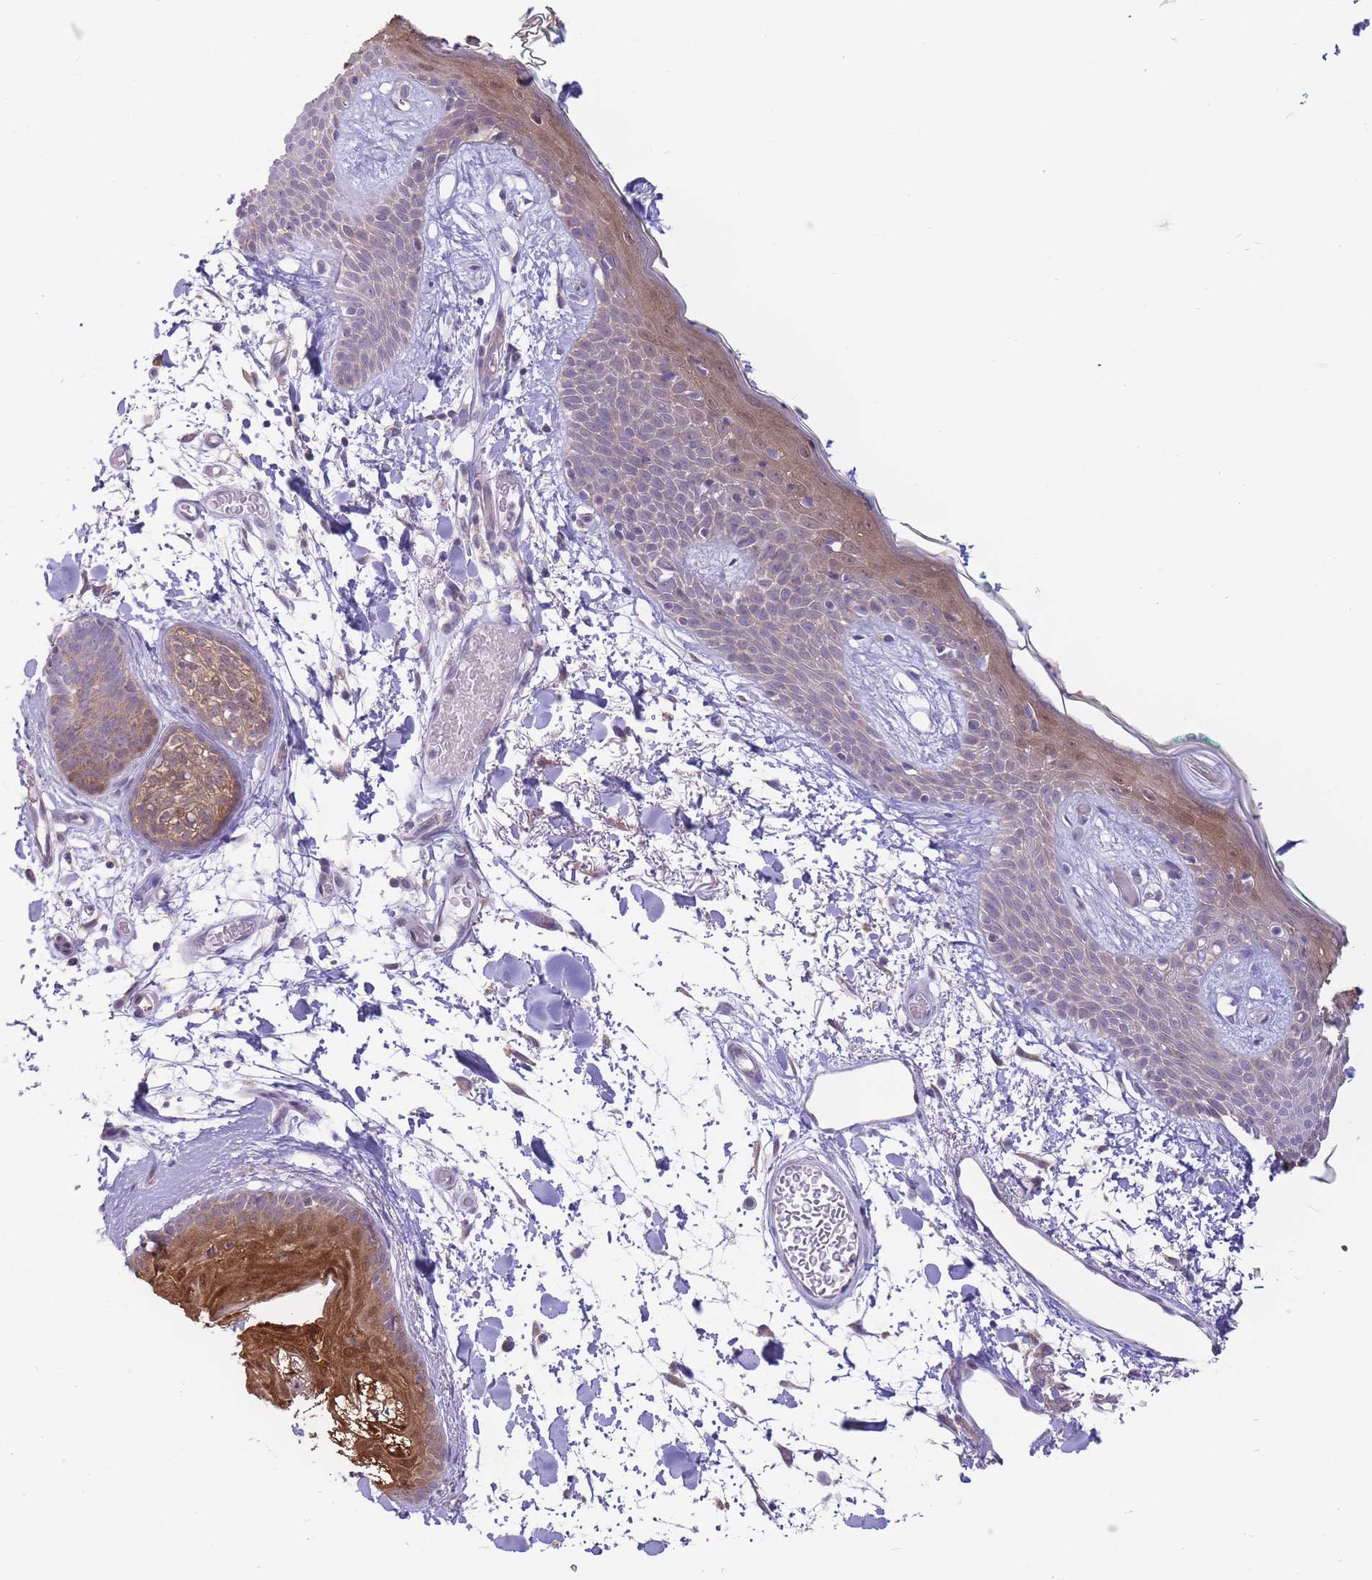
{"staining": {"intensity": "negative", "quantity": "none", "location": "none"}, "tissue": "skin", "cell_type": "Fibroblasts", "image_type": "normal", "snomed": [{"axis": "morphology", "description": "Normal tissue, NOS"}, {"axis": "topography", "description": "Skin"}], "caption": "The micrograph reveals no staining of fibroblasts in normal skin. (Brightfield microscopy of DAB IHC at high magnification).", "gene": "ALS2CL", "patient": {"sex": "male", "age": 79}}